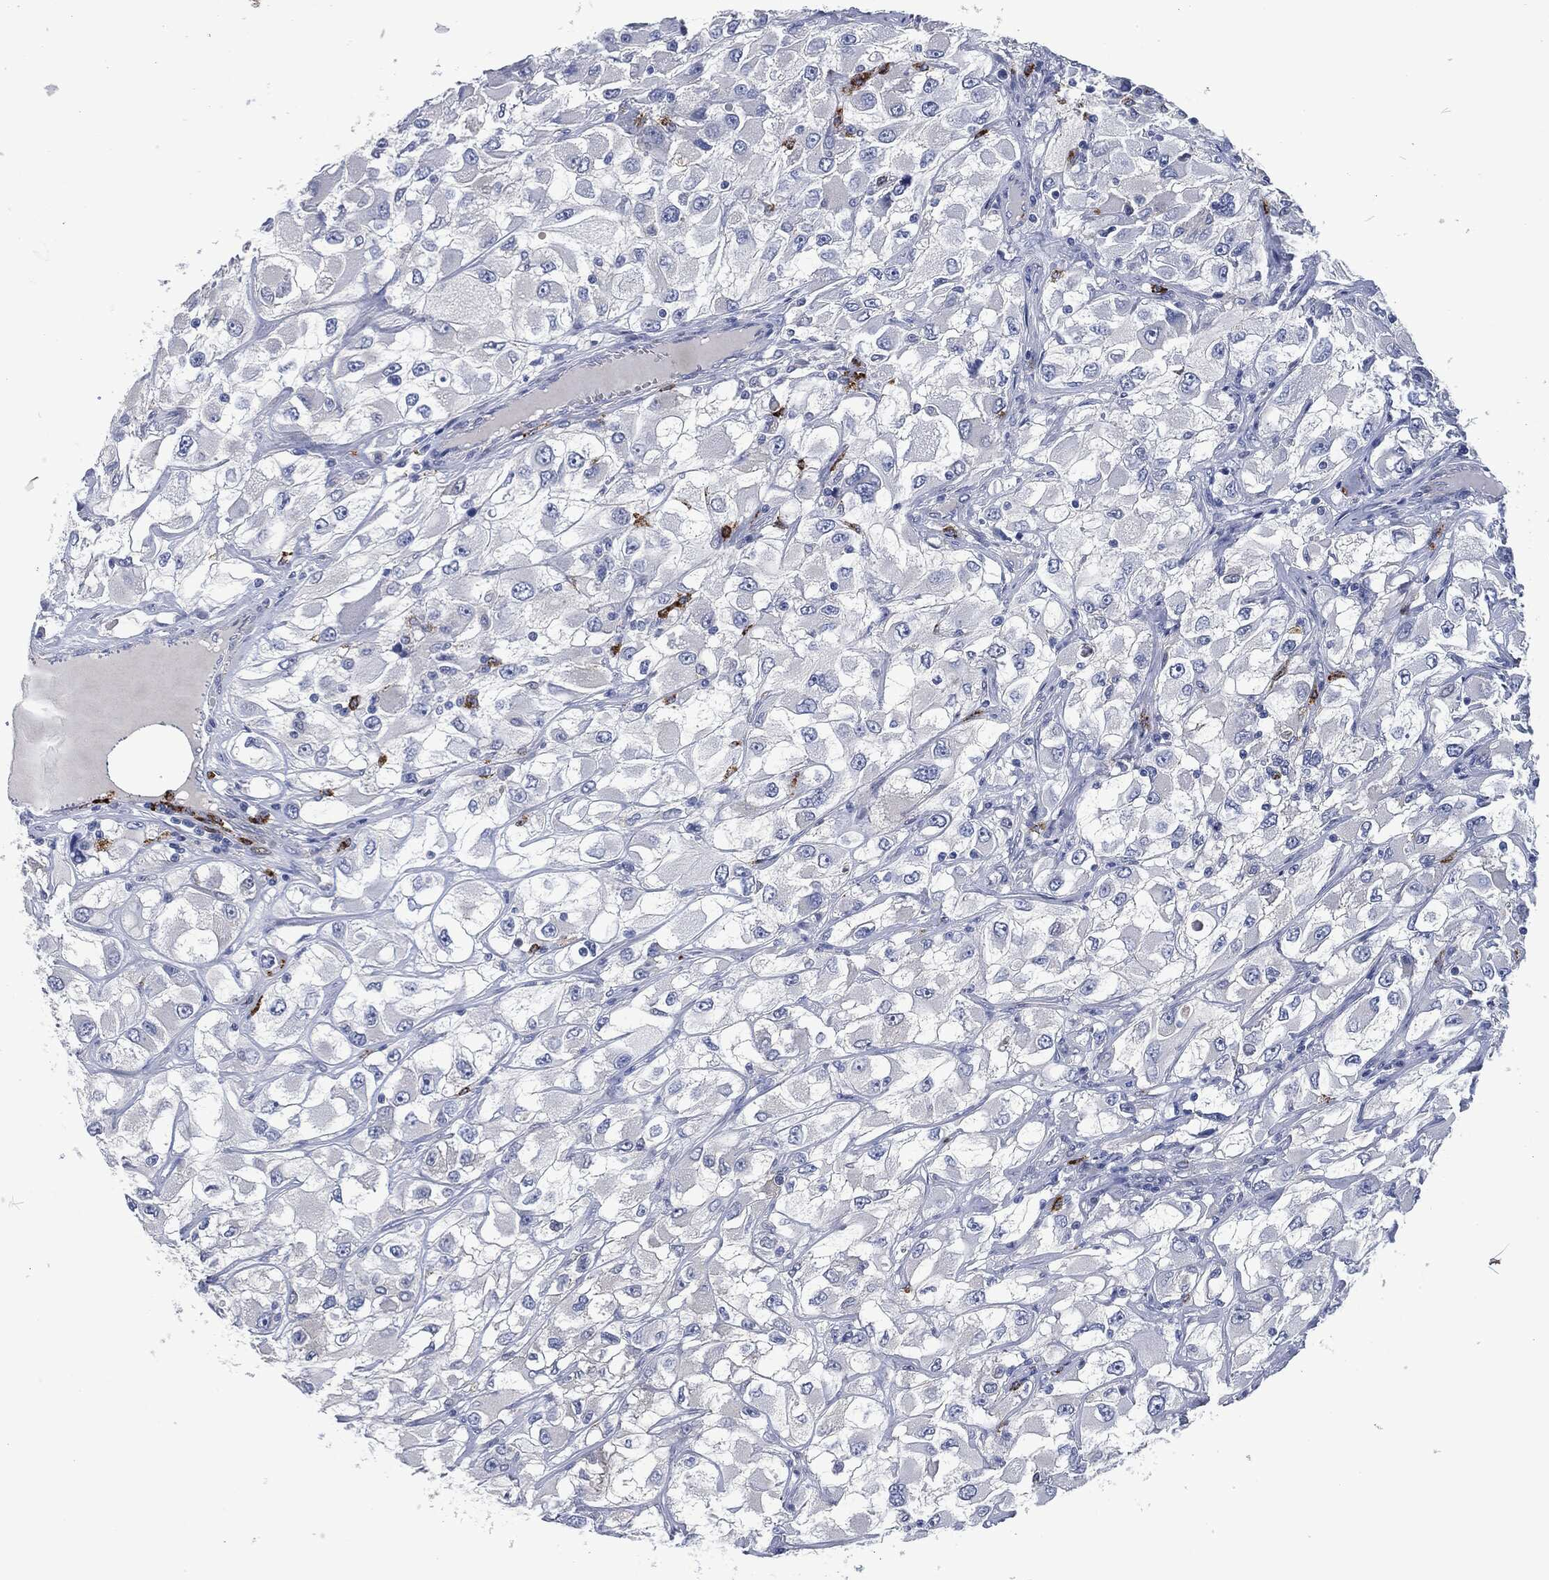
{"staining": {"intensity": "negative", "quantity": "none", "location": "none"}, "tissue": "renal cancer", "cell_type": "Tumor cells", "image_type": "cancer", "snomed": [{"axis": "morphology", "description": "Adenocarcinoma, NOS"}, {"axis": "topography", "description": "Kidney"}], "caption": "Tumor cells show no significant positivity in adenocarcinoma (renal). (Brightfield microscopy of DAB (3,3'-diaminobenzidine) immunohistochemistry (IHC) at high magnification).", "gene": "MPO", "patient": {"sex": "female", "age": 52}}